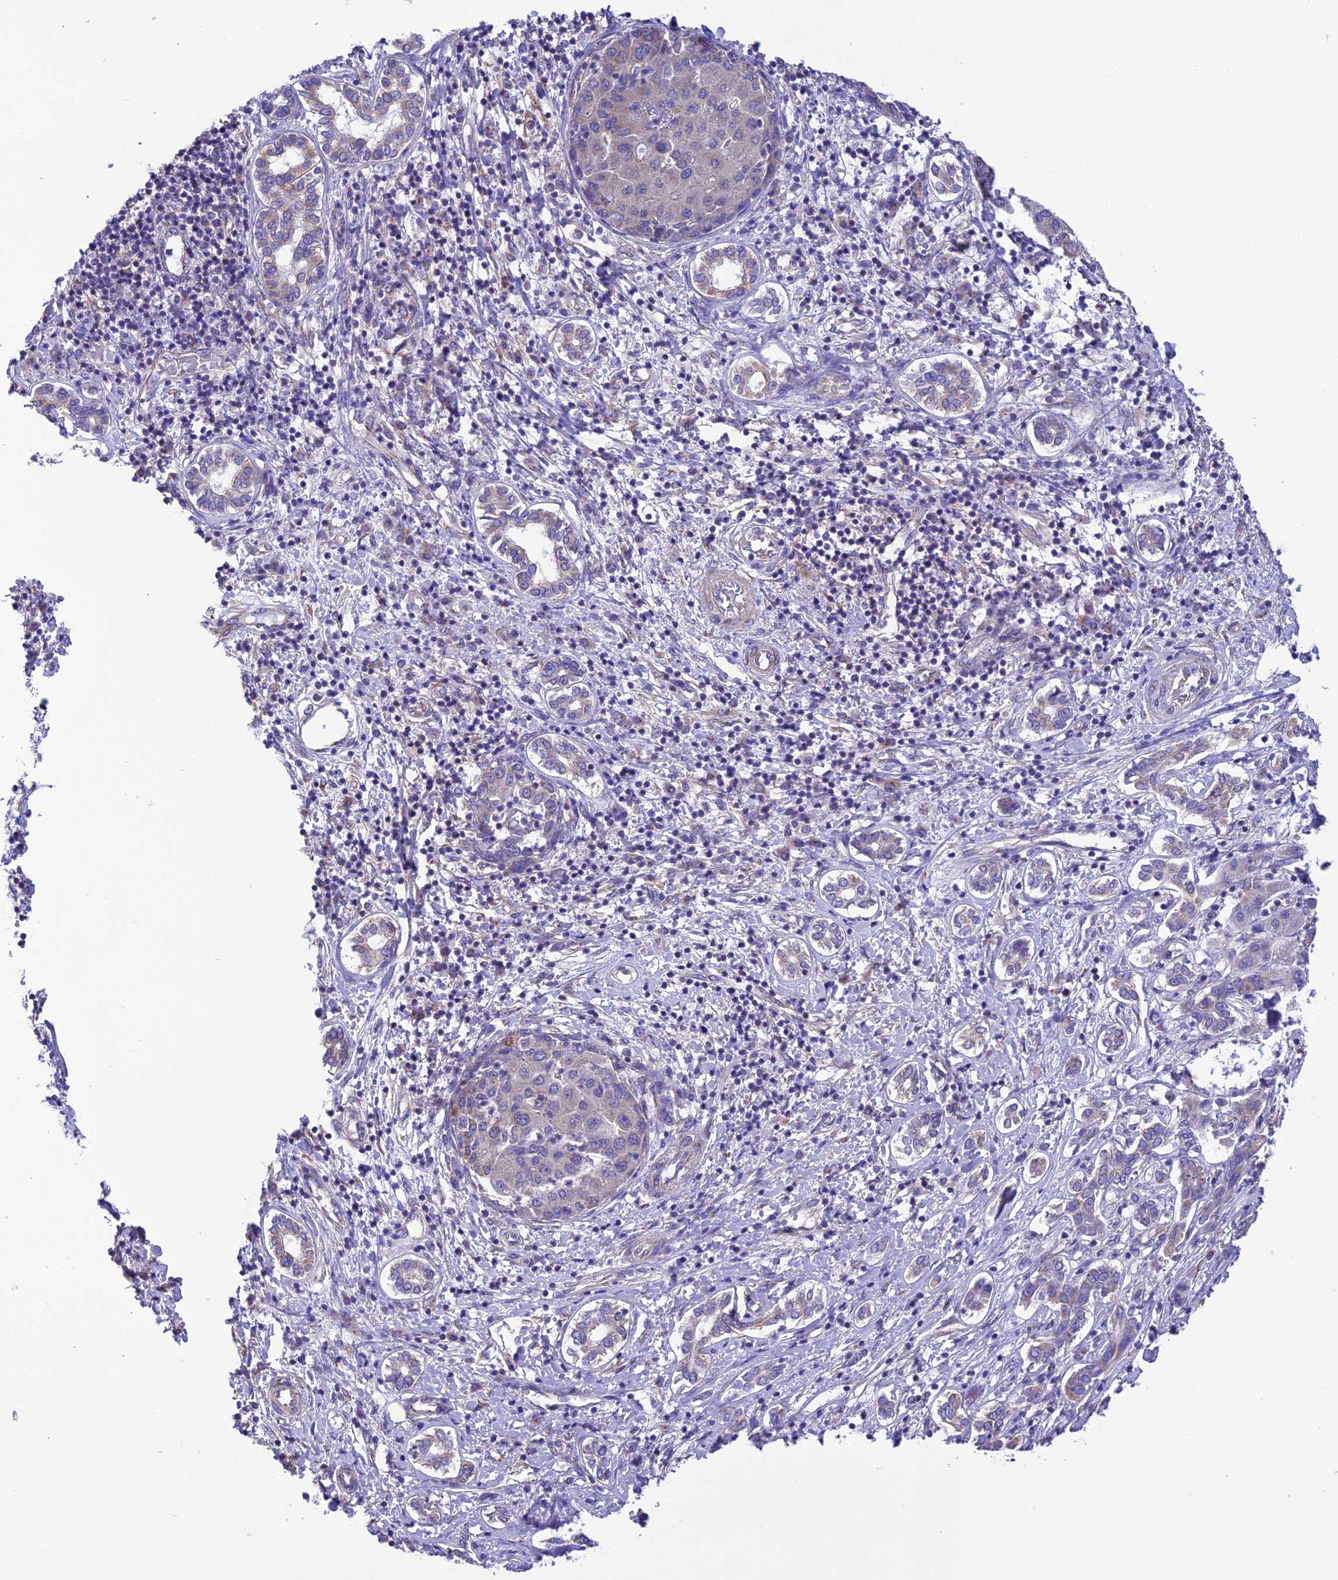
{"staining": {"intensity": "negative", "quantity": "none", "location": "none"}, "tissue": "liver cancer", "cell_type": "Tumor cells", "image_type": "cancer", "snomed": [{"axis": "morphology", "description": "Carcinoma, Hepatocellular, NOS"}, {"axis": "topography", "description": "Liver"}], "caption": "DAB (3,3'-diaminobenzidine) immunohistochemical staining of human liver cancer (hepatocellular carcinoma) shows no significant expression in tumor cells.", "gene": "MAP3K12", "patient": {"sex": "male", "age": 65}}